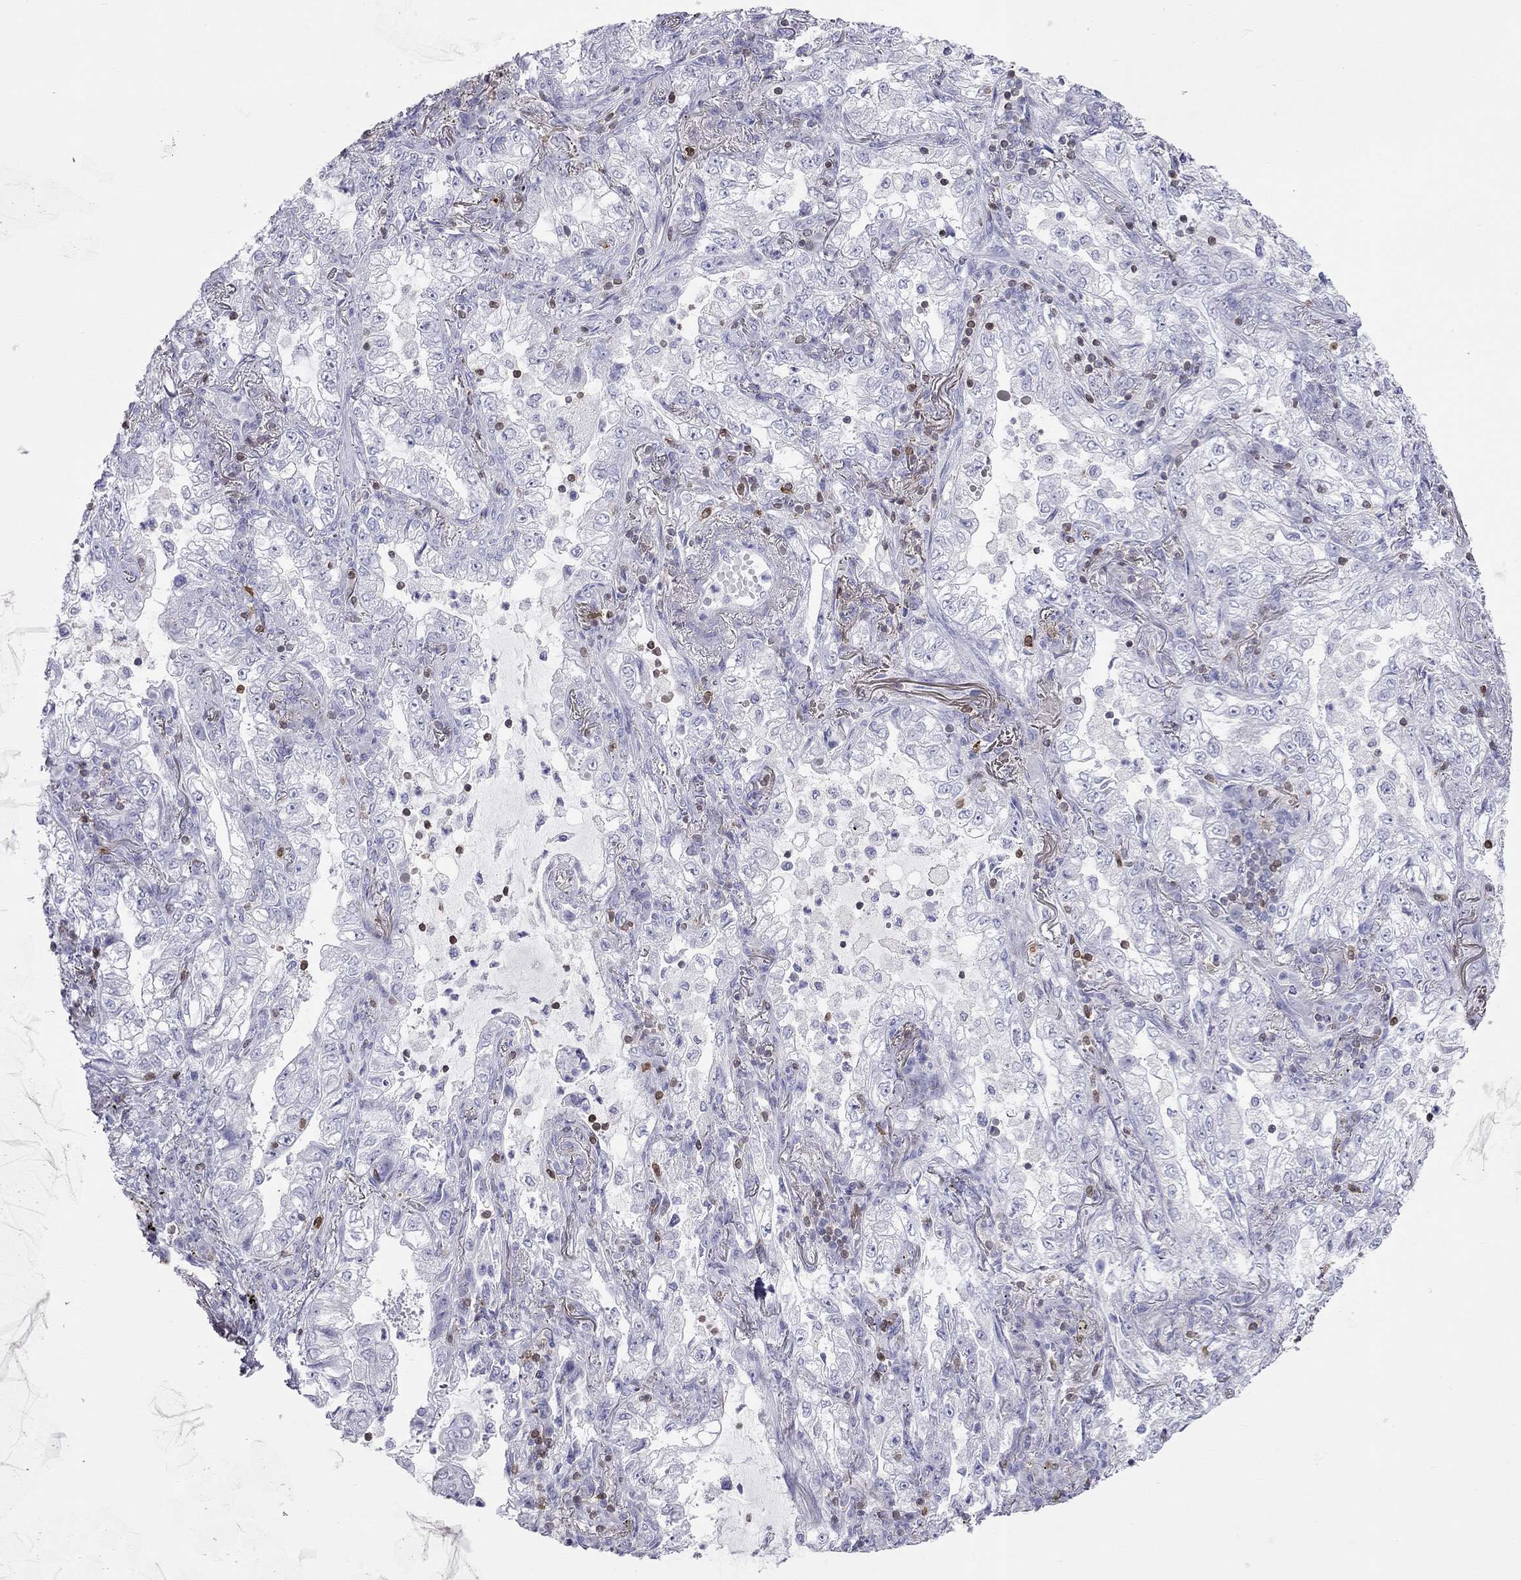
{"staining": {"intensity": "negative", "quantity": "none", "location": "none"}, "tissue": "lung cancer", "cell_type": "Tumor cells", "image_type": "cancer", "snomed": [{"axis": "morphology", "description": "Adenocarcinoma, NOS"}, {"axis": "topography", "description": "Lung"}], "caption": "Immunohistochemistry of lung cancer (adenocarcinoma) displays no expression in tumor cells.", "gene": "SH2D2A", "patient": {"sex": "female", "age": 73}}